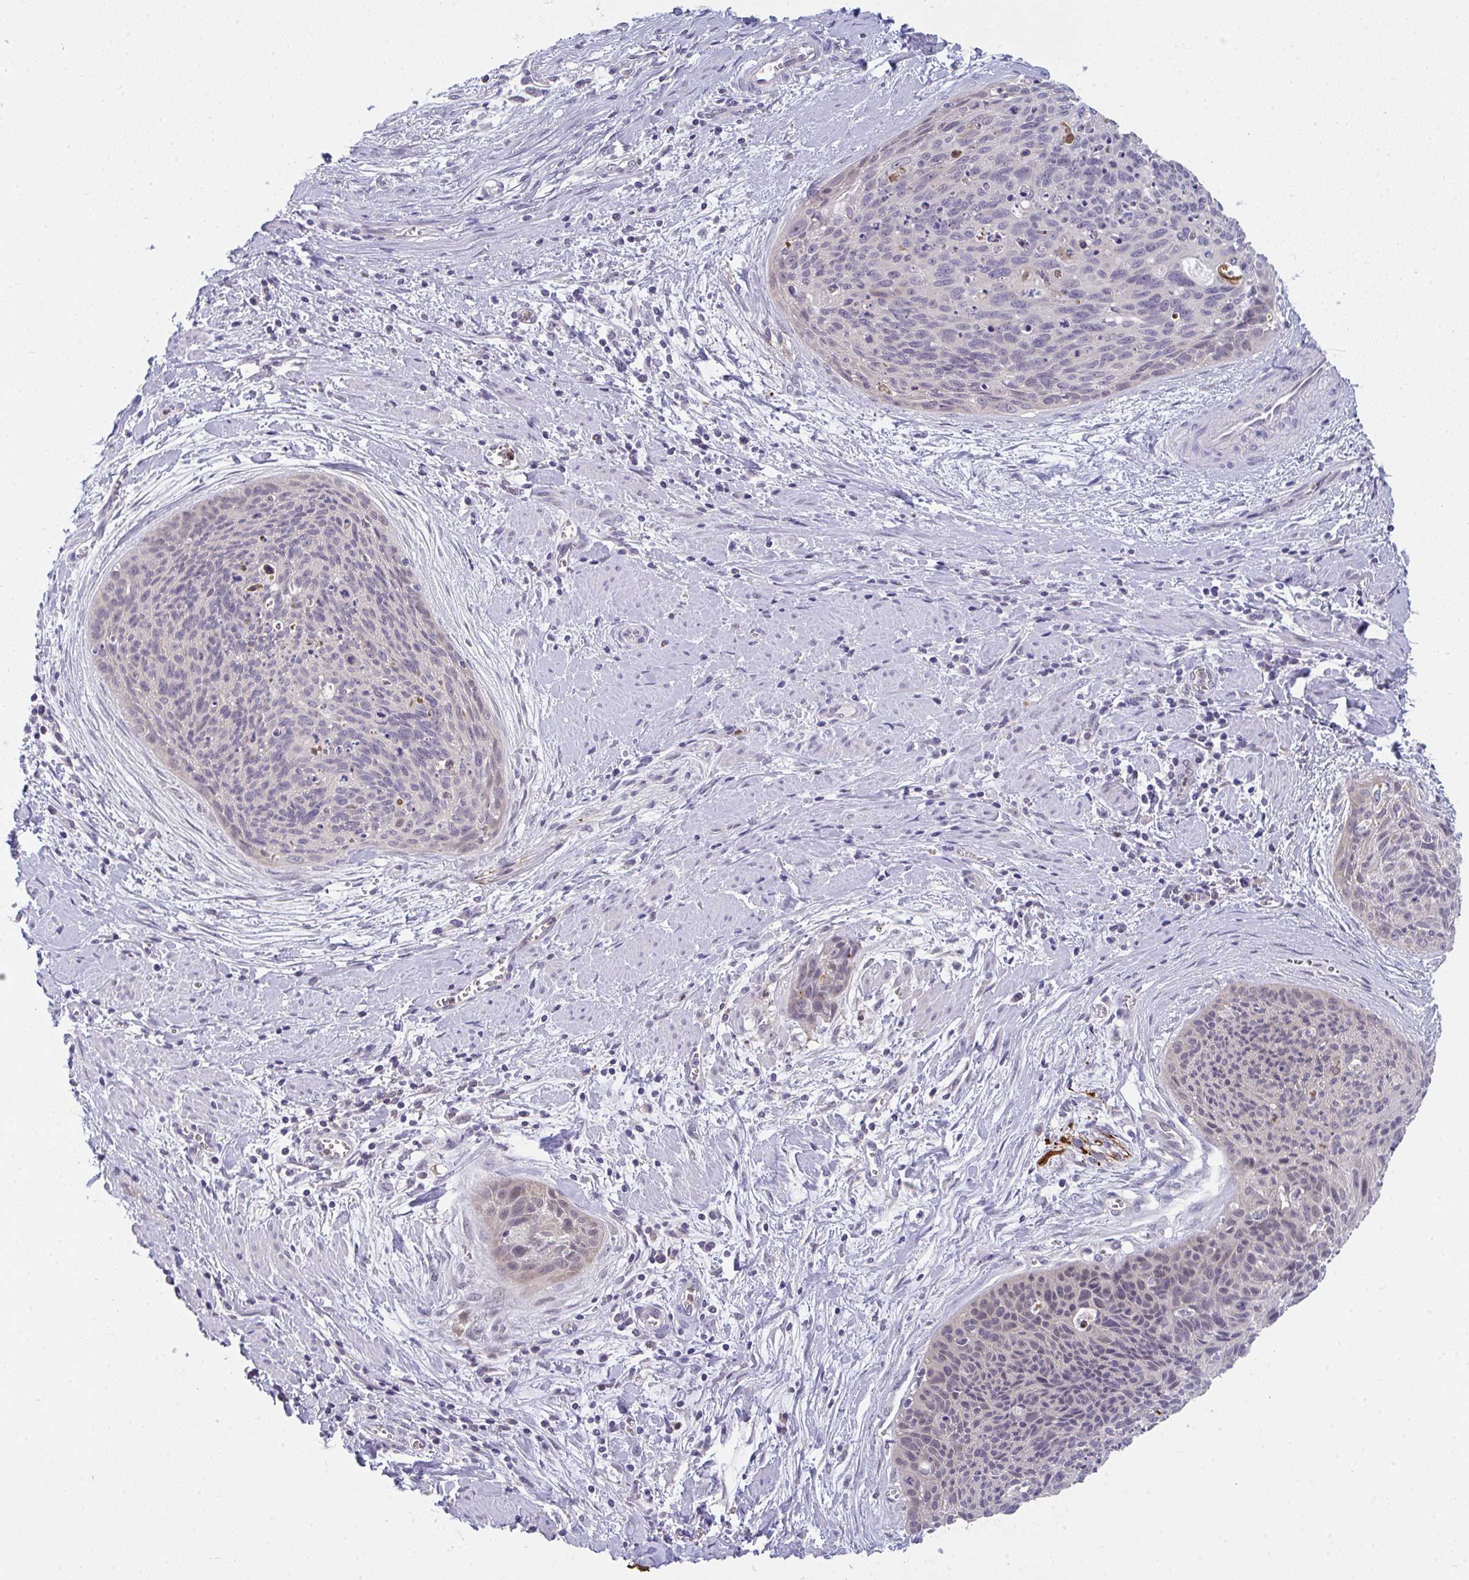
{"staining": {"intensity": "weak", "quantity": "<25%", "location": "nuclear"}, "tissue": "cervical cancer", "cell_type": "Tumor cells", "image_type": "cancer", "snomed": [{"axis": "morphology", "description": "Squamous cell carcinoma, NOS"}, {"axis": "topography", "description": "Cervix"}], "caption": "High power microscopy micrograph of an immunohistochemistry micrograph of cervical cancer (squamous cell carcinoma), revealing no significant expression in tumor cells.", "gene": "RIOK1", "patient": {"sex": "female", "age": 55}}